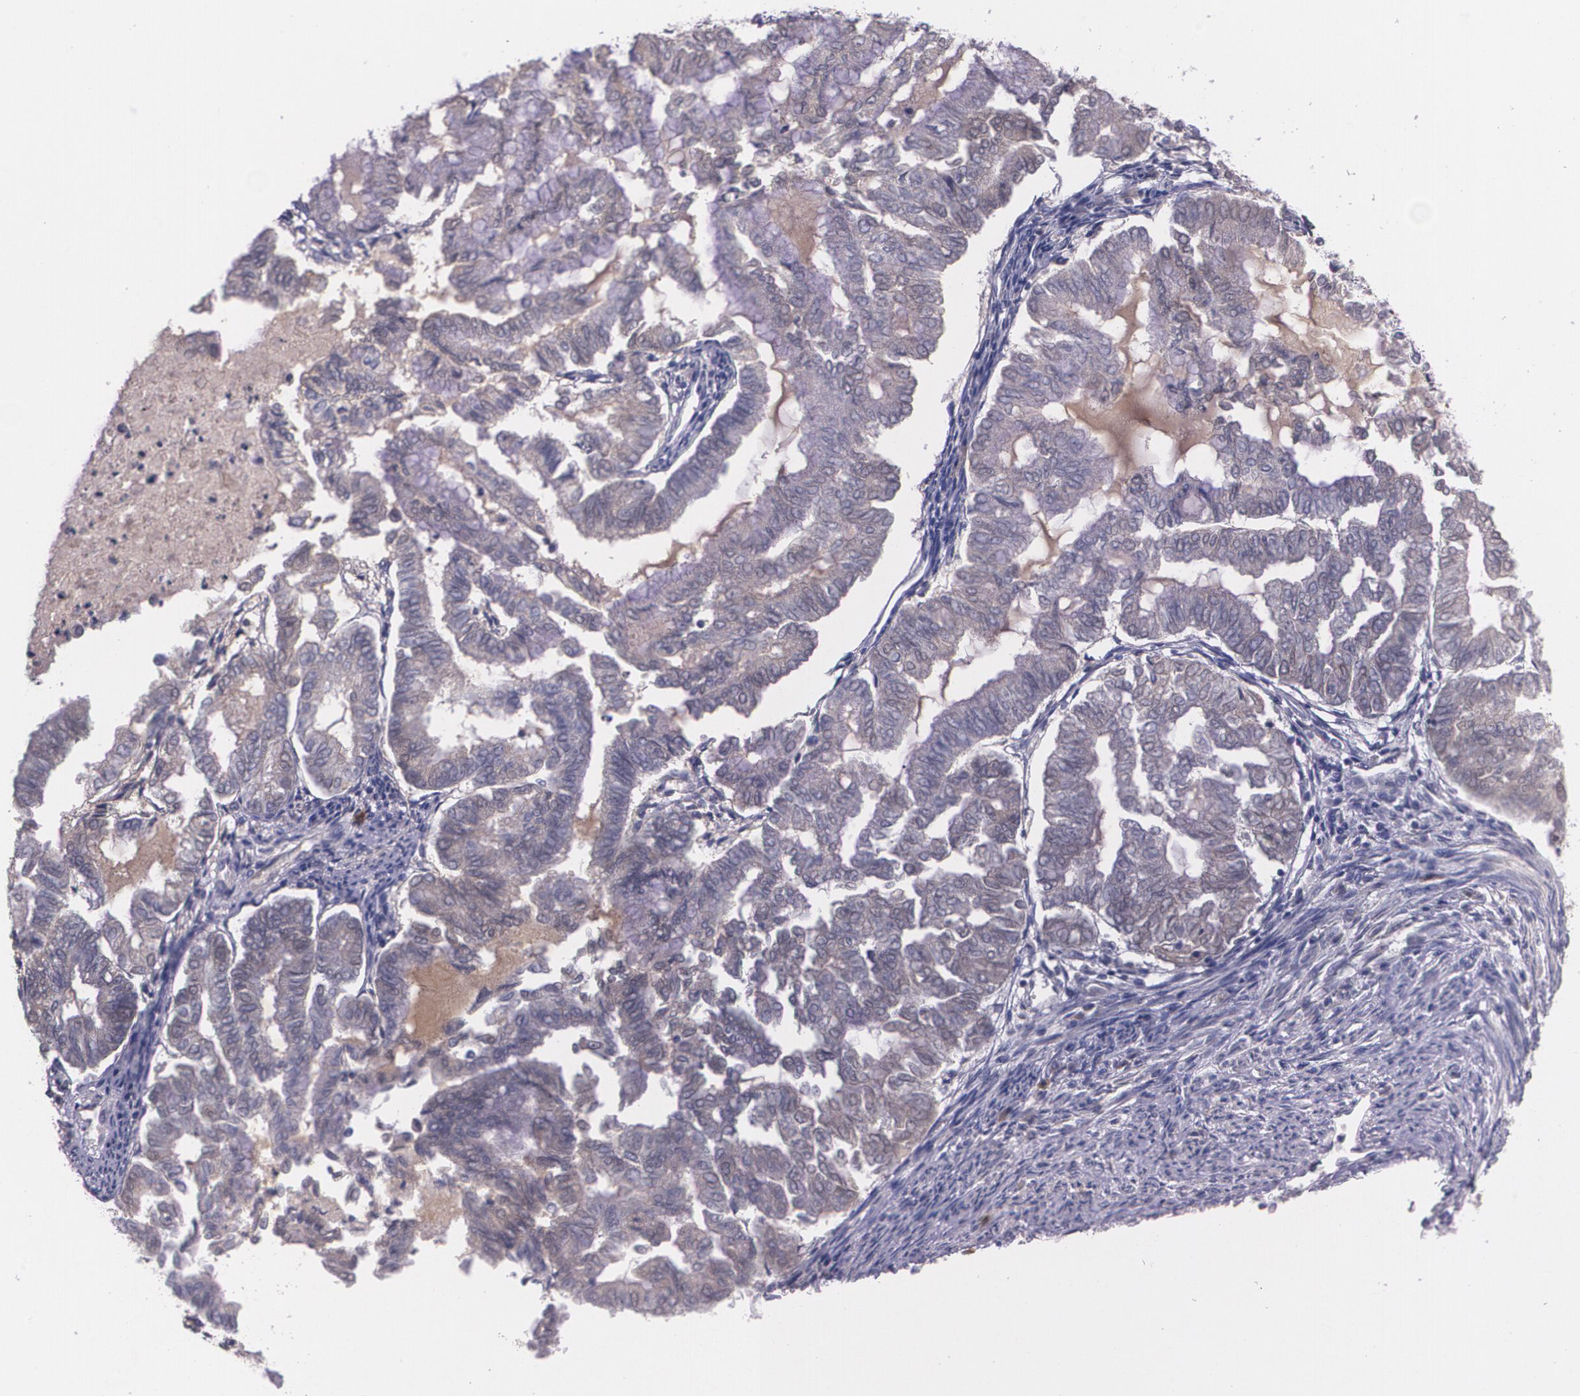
{"staining": {"intensity": "weak", "quantity": ">75%", "location": "cytoplasmic/membranous"}, "tissue": "endometrial cancer", "cell_type": "Tumor cells", "image_type": "cancer", "snomed": [{"axis": "morphology", "description": "Adenocarcinoma, NOS"}, {"axis": "topography", "description": "Endometrium"}], "caption": "IHC of human endometrial cancer exhibits low levels of weak cytoplasmic/membranous expression in approximately >75% of tumor cells. (DAB (3,3'-diaminobenzidine) IHC, brown staining for protein, blue staining for nuclei).", "gene": "TM4SF1", "patient": {"sex": "female", "age": 79}}